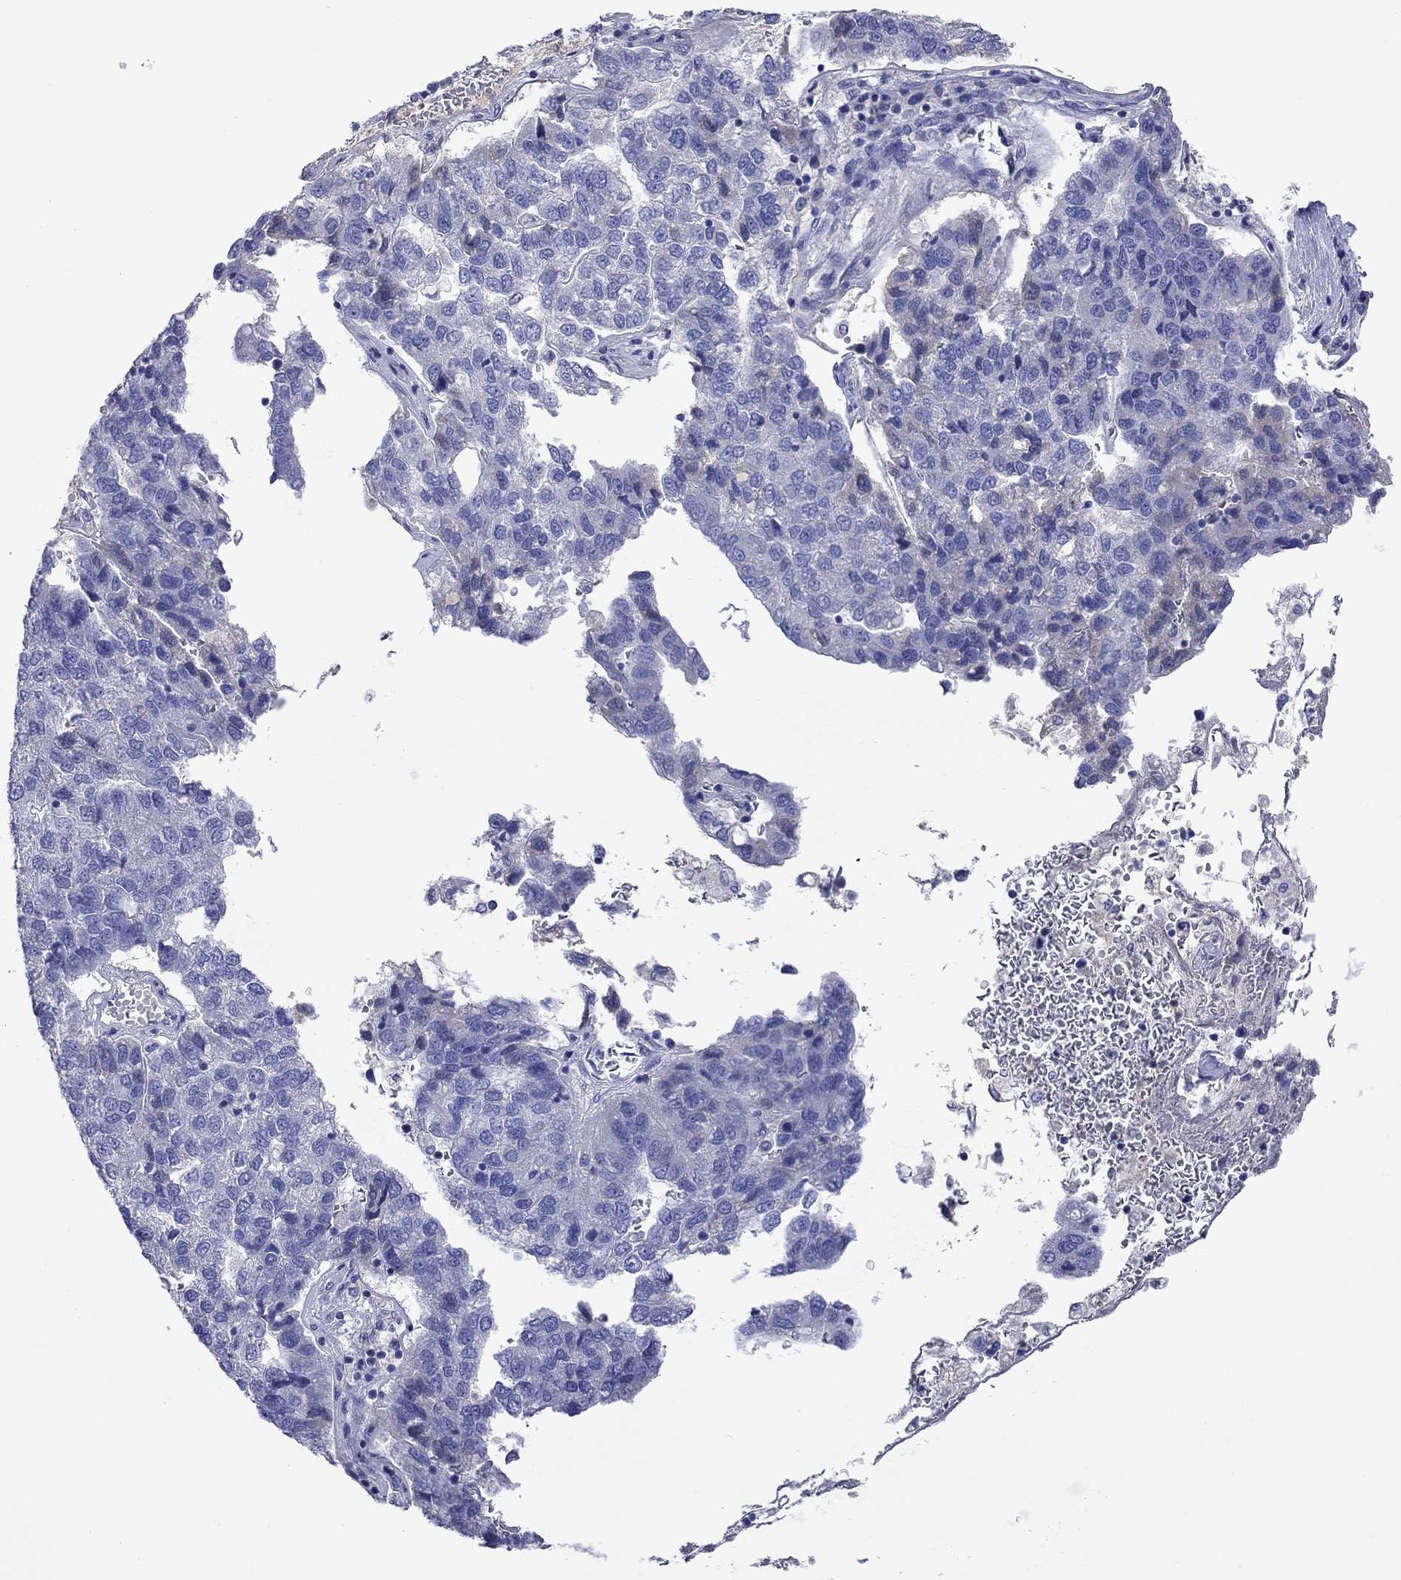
{"staining": {"intensity": "negative", "quantity": "none", "location": "none"}, "tissue": "pancreatic cancer", "cell_type": "Tumor cells", "image_type": "cancer", "snomed": [{"axis": "morphology", "description": "Adenocarcinoma, NOS"}, {"axis": "topography", "description": "Pancreas"}], "caption": "Immunohistochemistry photomicrograph of neoplastic tissue: pancreatic cancer (adenocarcinoma) stained with DAB exhibits no significant protein positivity in tumor cells.", "gene": "LRFN4", "patient": {"sex": "female", "age": 61}}